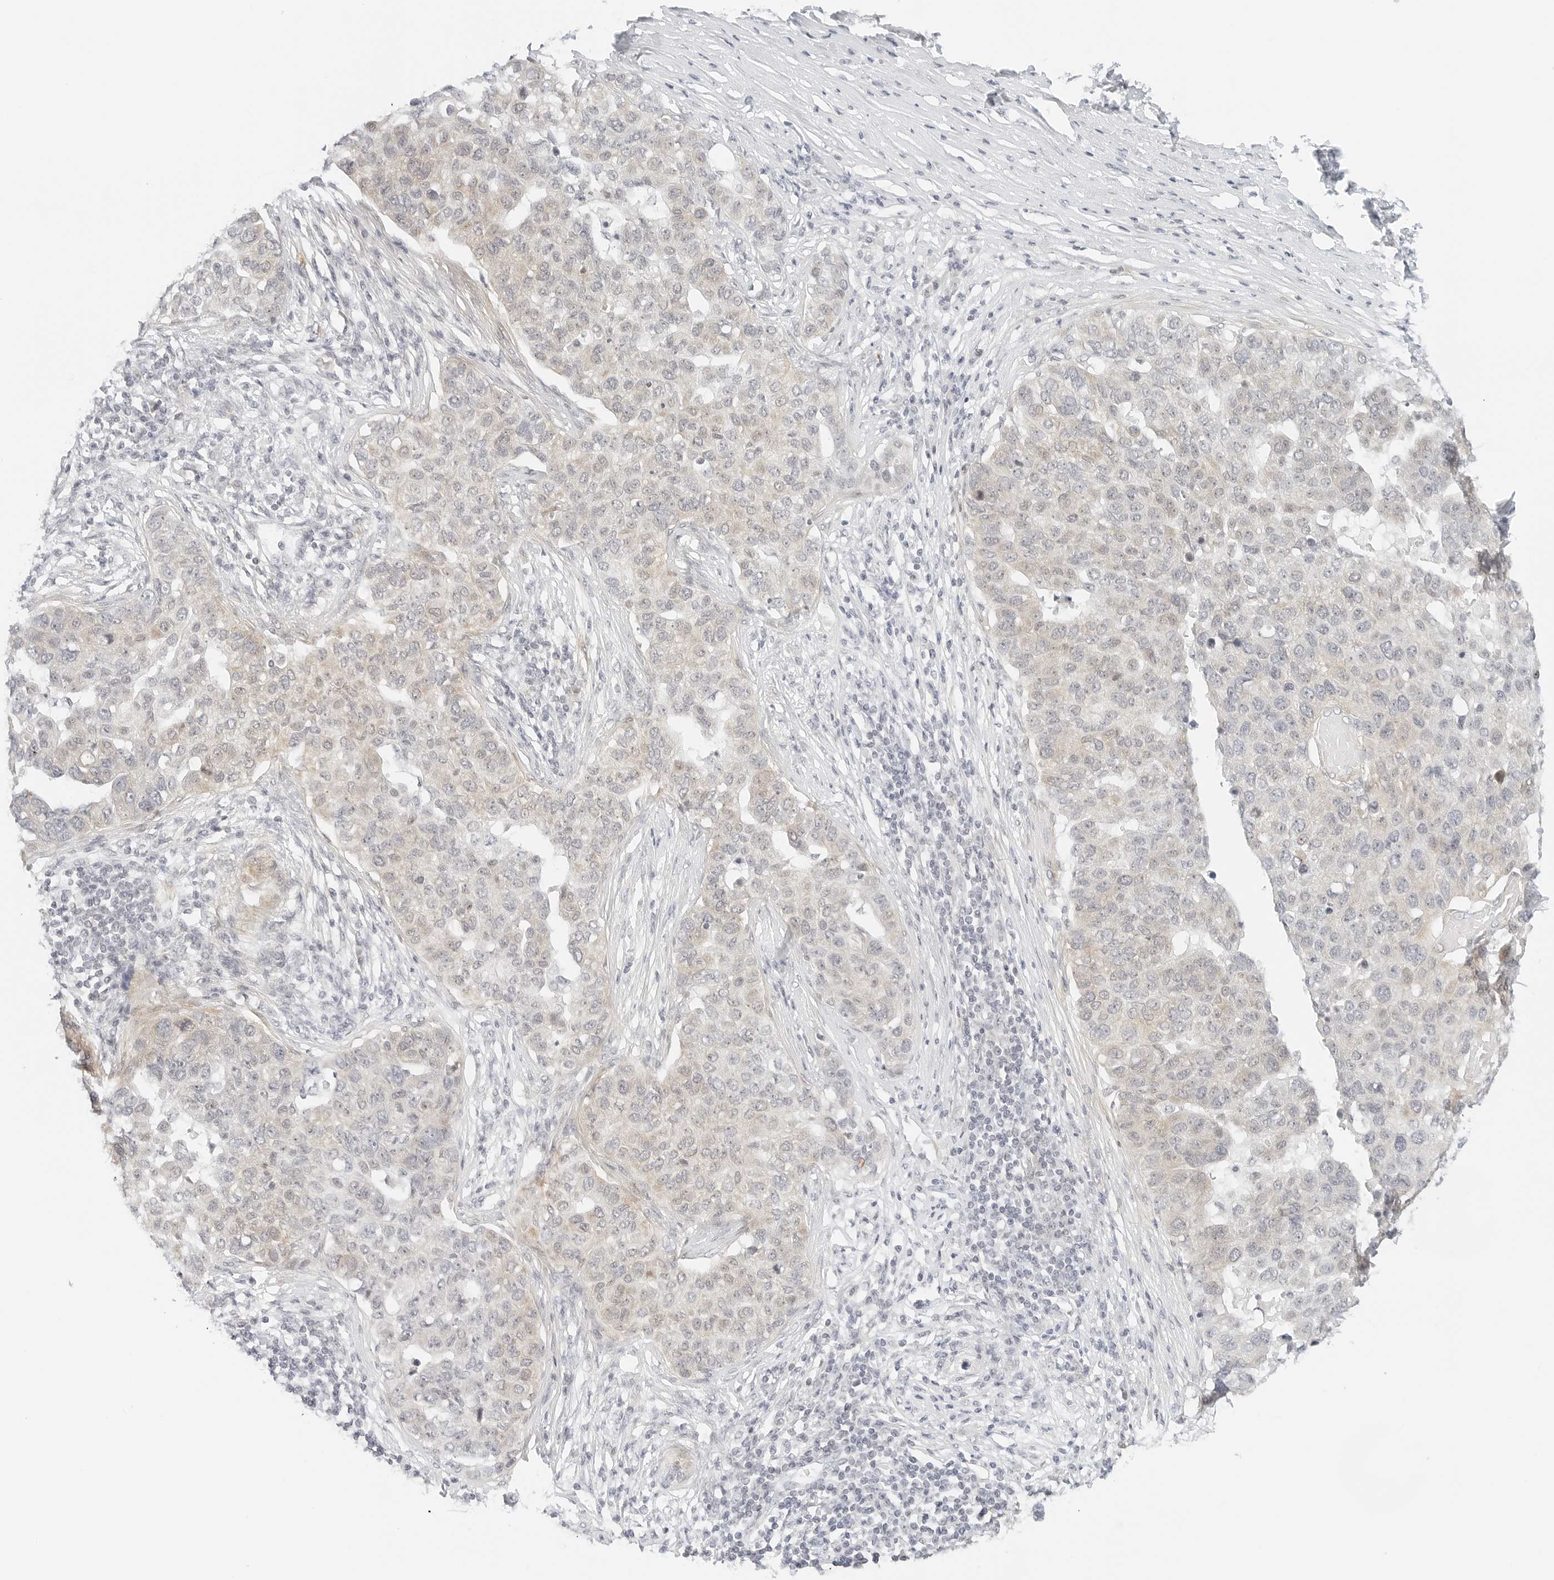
{"staining": {"intensity": "negative", "quantity": "none", "location": "none"}, "tissue": "pancreatic cancer", "cell_type": "Tumor cells", "image_type": "cancer", "snomed": [{"axis": "morphology", "description": "Adenocarcinoma, NOS"}, {"axis": "topography", "description": "Pancreas"}], "caption": "This is a image of immunohistochemistry (IHC) staining of pancreatic cancer (adenocarcinoma), which shows no expression in tumor cells.", "gene": "NEO1", "patient": {"sex": "female", "age": 61}}